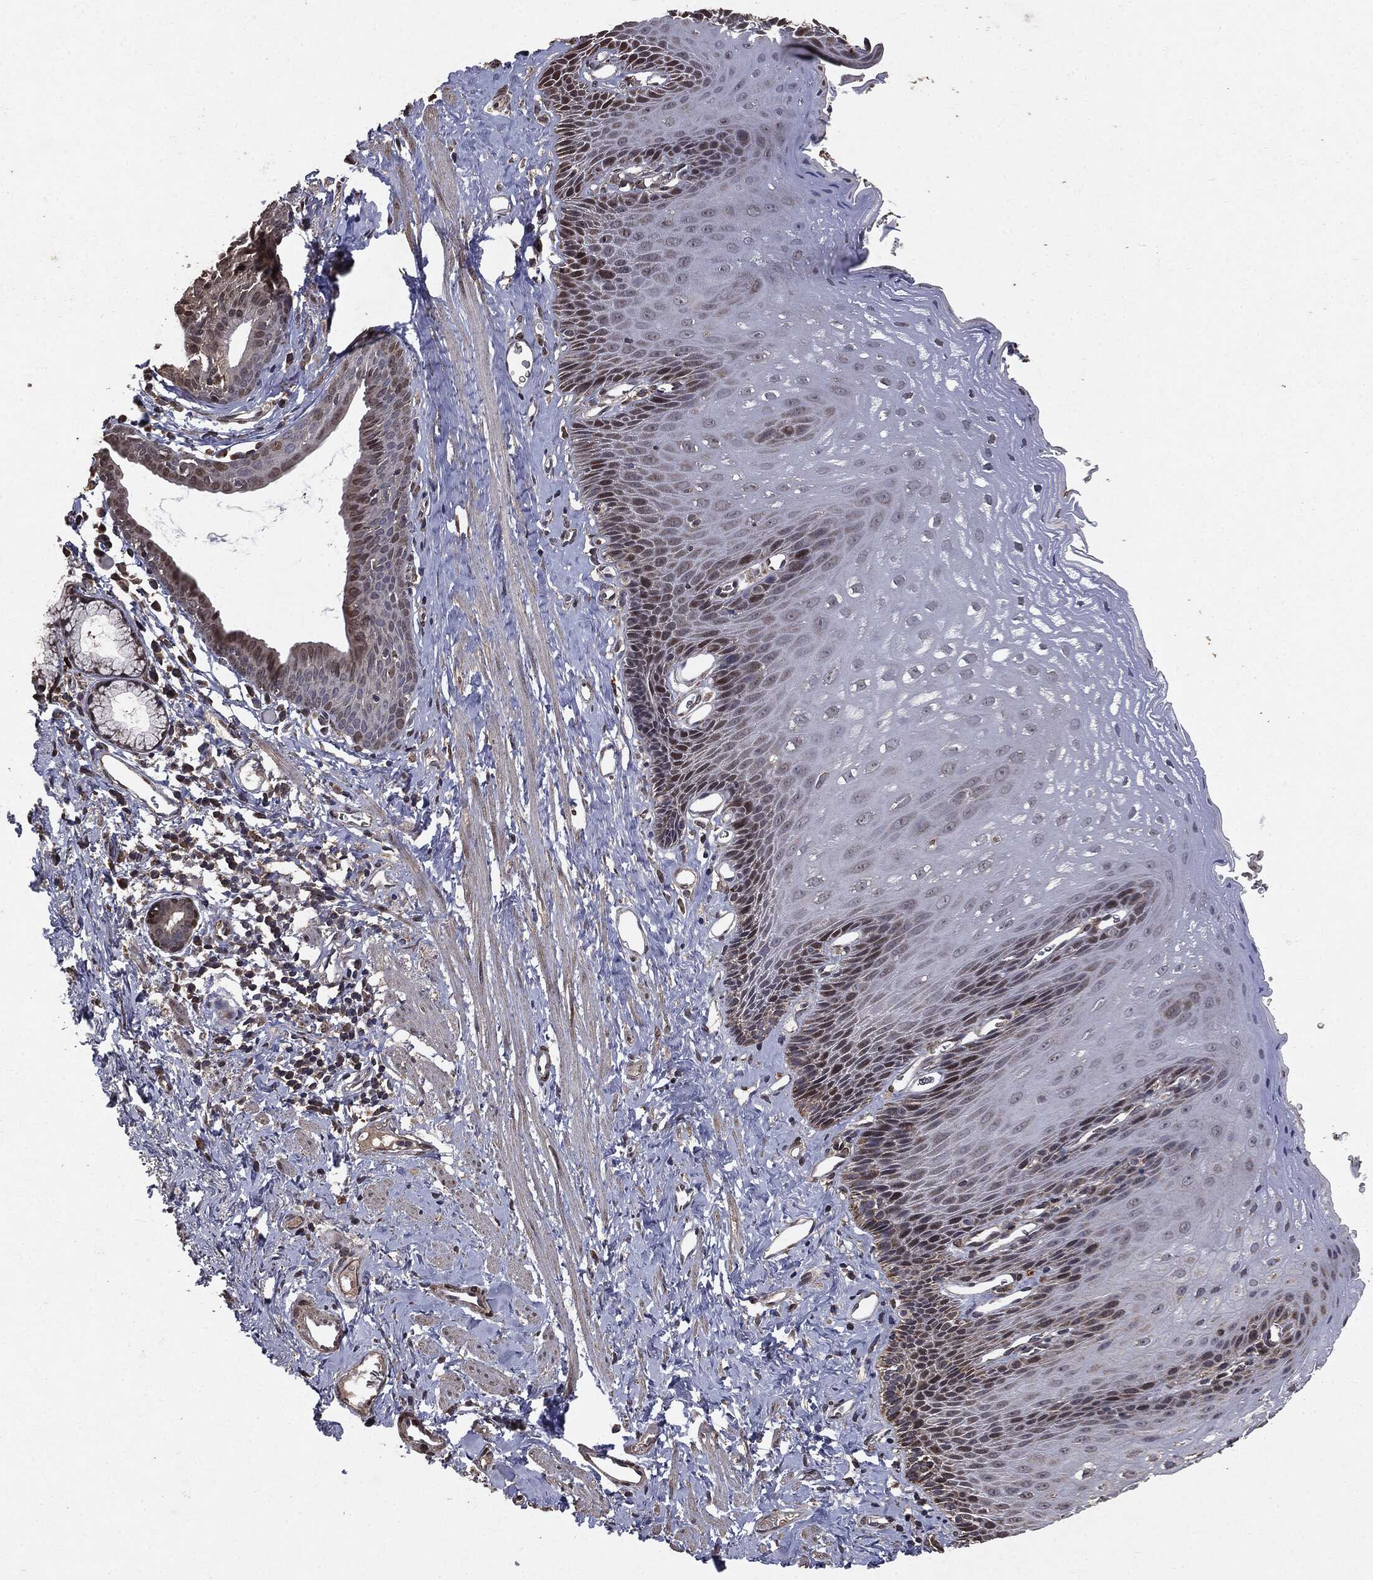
{"staining": {"intensity": "strong", "quantity": "<25%", "location": "cytoplasmic/membranous,nuclear"}, "tissue": "esophagus", "cell_type": "Squamous epithelial cells", "image_type": "normal", "snomed": [{"axis": "morphology", "description": "Normal tissue, NOS"}, {"axis": "topography", "description": "Esophagus"}], "caption": "A brown stain labels strong cytoplasmic/membranous,nuclear staining of a protein in squamous epithelial cells of normal esophagus. The staining was performed using DAB (3,3'-diaminobenzidine) to visualize the protein expression in brown, while the nuclei were stained in blue with hematoxylin (Magnification: 20x).", "gene": "PPP6R2", "patient": {"sex": "male", "age": 64}}